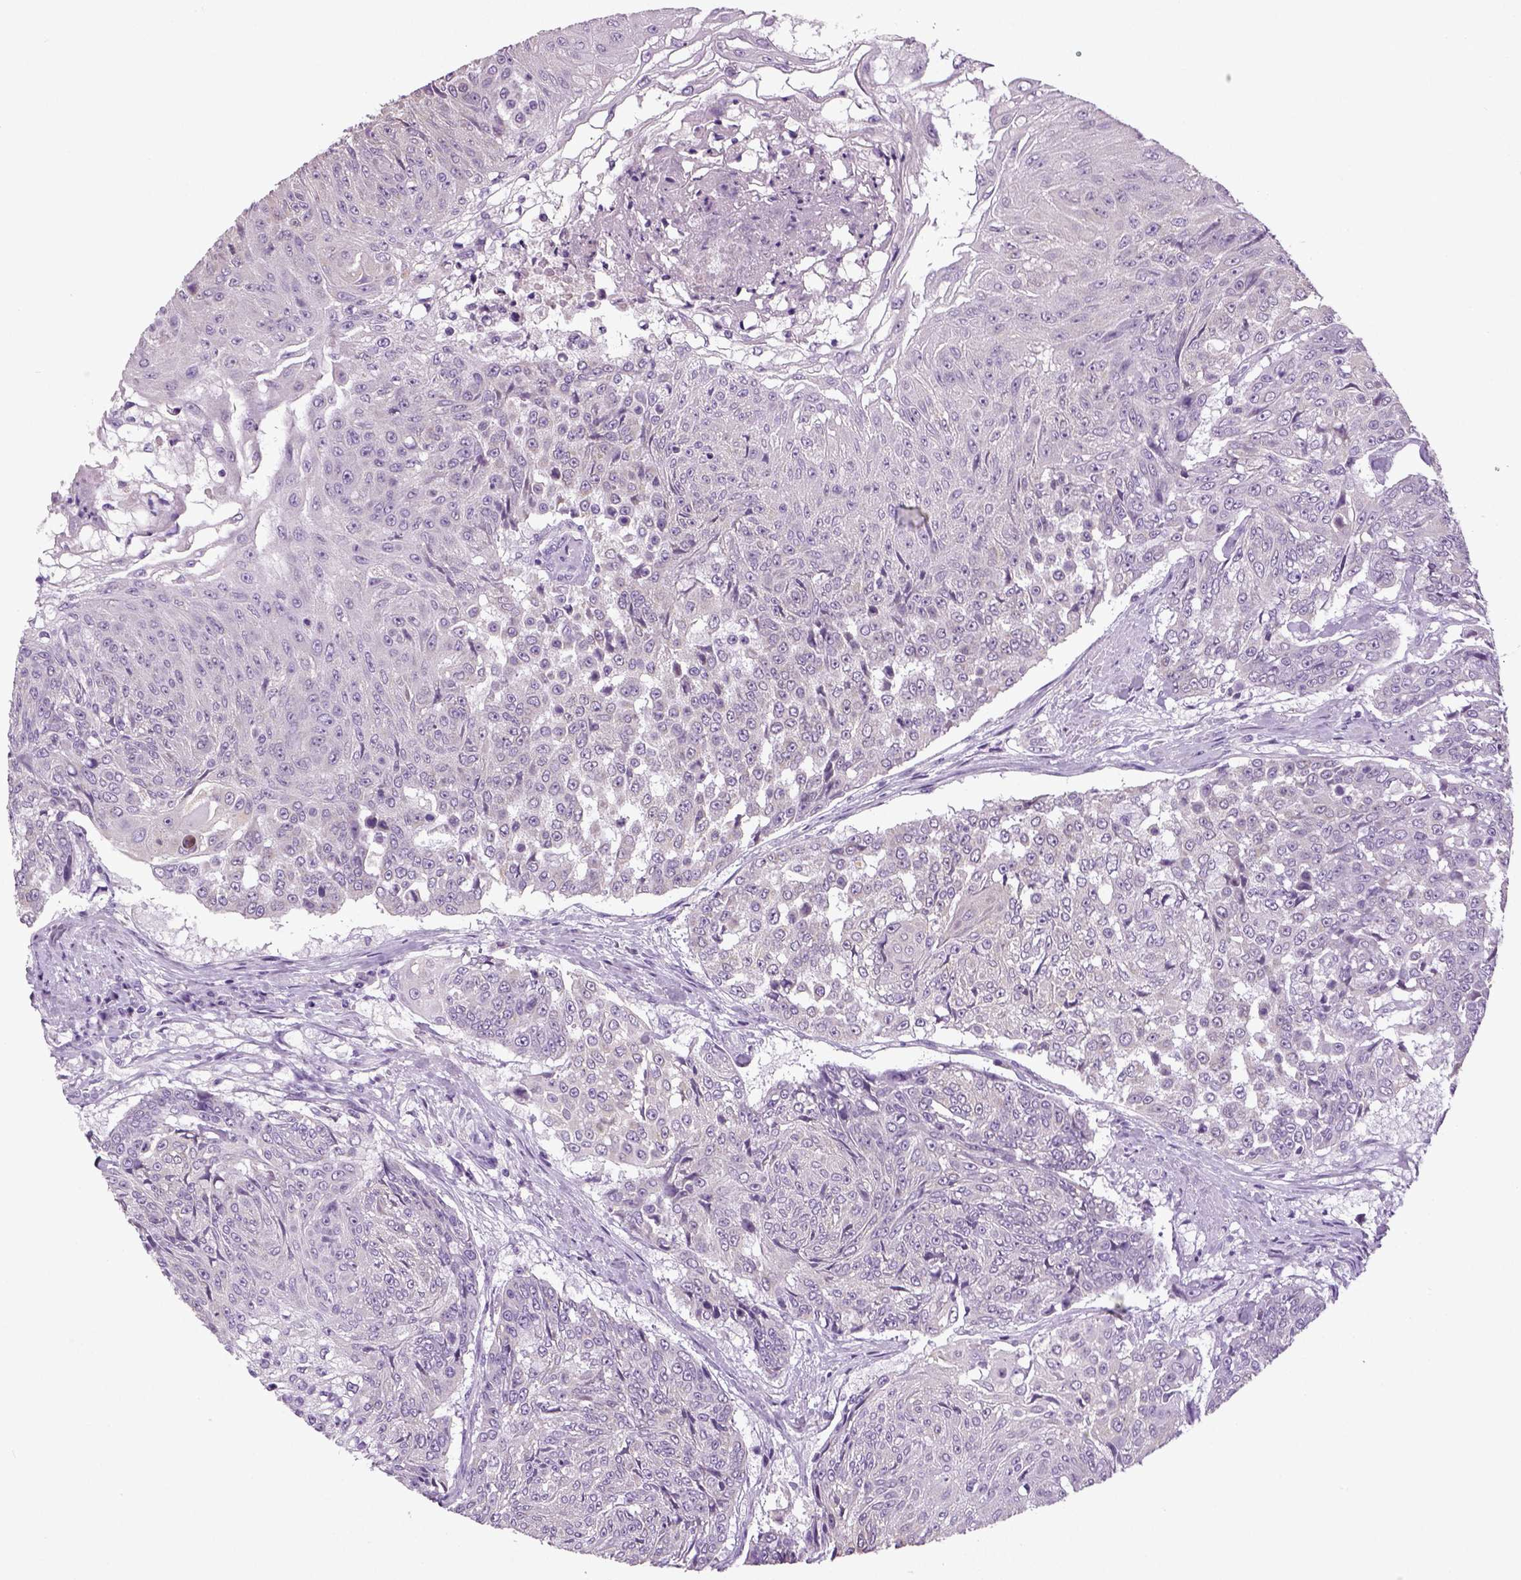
{"staining": {"intensity": "negative", "quantity": "none", "location": "none"}, "tissue": "urothelial cancer", "cell_type": "Tumor cells", "image_type": "cancer", "snomed": [{"axis": "morphology", "description": "Urothelial carcinoma, High grade"}, {"axis": "topography", "description": "Urinary bladder"}], "caption": "An immunohistochemistry histopathology image of urothelial carcinoma (high-grade) is shown. There is no staining in tumor cells of urothelial carcinoma (high-grade). (Brightfield microscopy of DAB immunohistochemistry (IHC) at high magnification).", "gene": "NECAB2", "patient": {"sex": "female", "age": 63}}